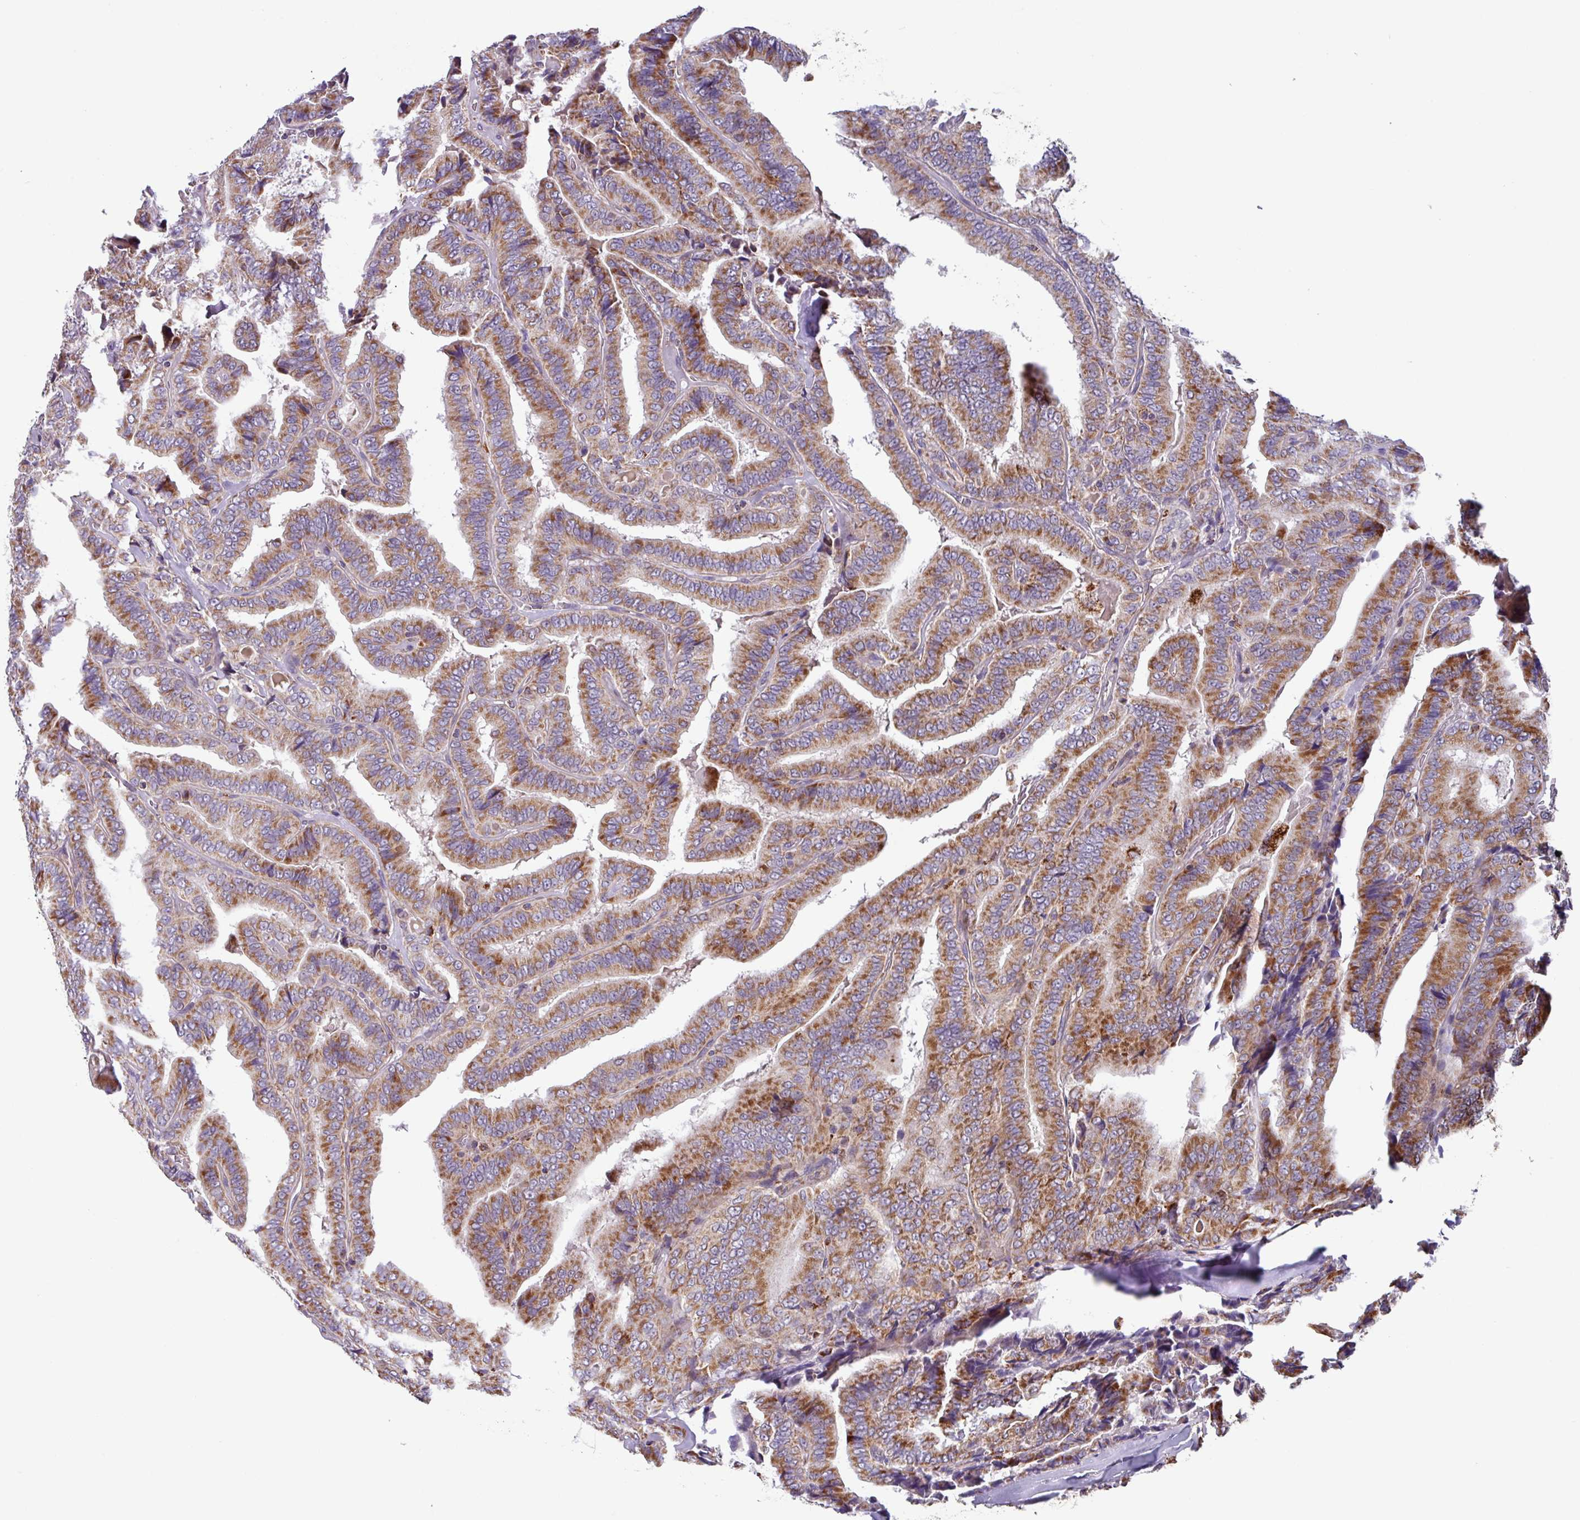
{"staining": {"intensity": "moderate", "quantity": ">75%", "location": "cytoplasmic/membranous"}, "tissue": "thyroid cancer", "cell_type": "Tumor cells", "image_type": "cancer", "snomed": [{"axis": "morphology", "description": "Papillary adenocarcinoma, NOS"}, {"axis": "topography", "description": "Thyroid gland"}], "caption": "IHC staining of thyroid cancer (papillary adenocarcinoma), which reveals medium levels of moderate cytoplasmic/membranous positivity in about >75% of tumor cells indicating moderate cytoplasmic/membranous protein expression. The staining was performed using DAB (brown) for protein detection and nuclei were counterstained in hematoxylin (blue).", "gene": "AKIRIN1", "patient": {"sex": "male", "age": 61}}